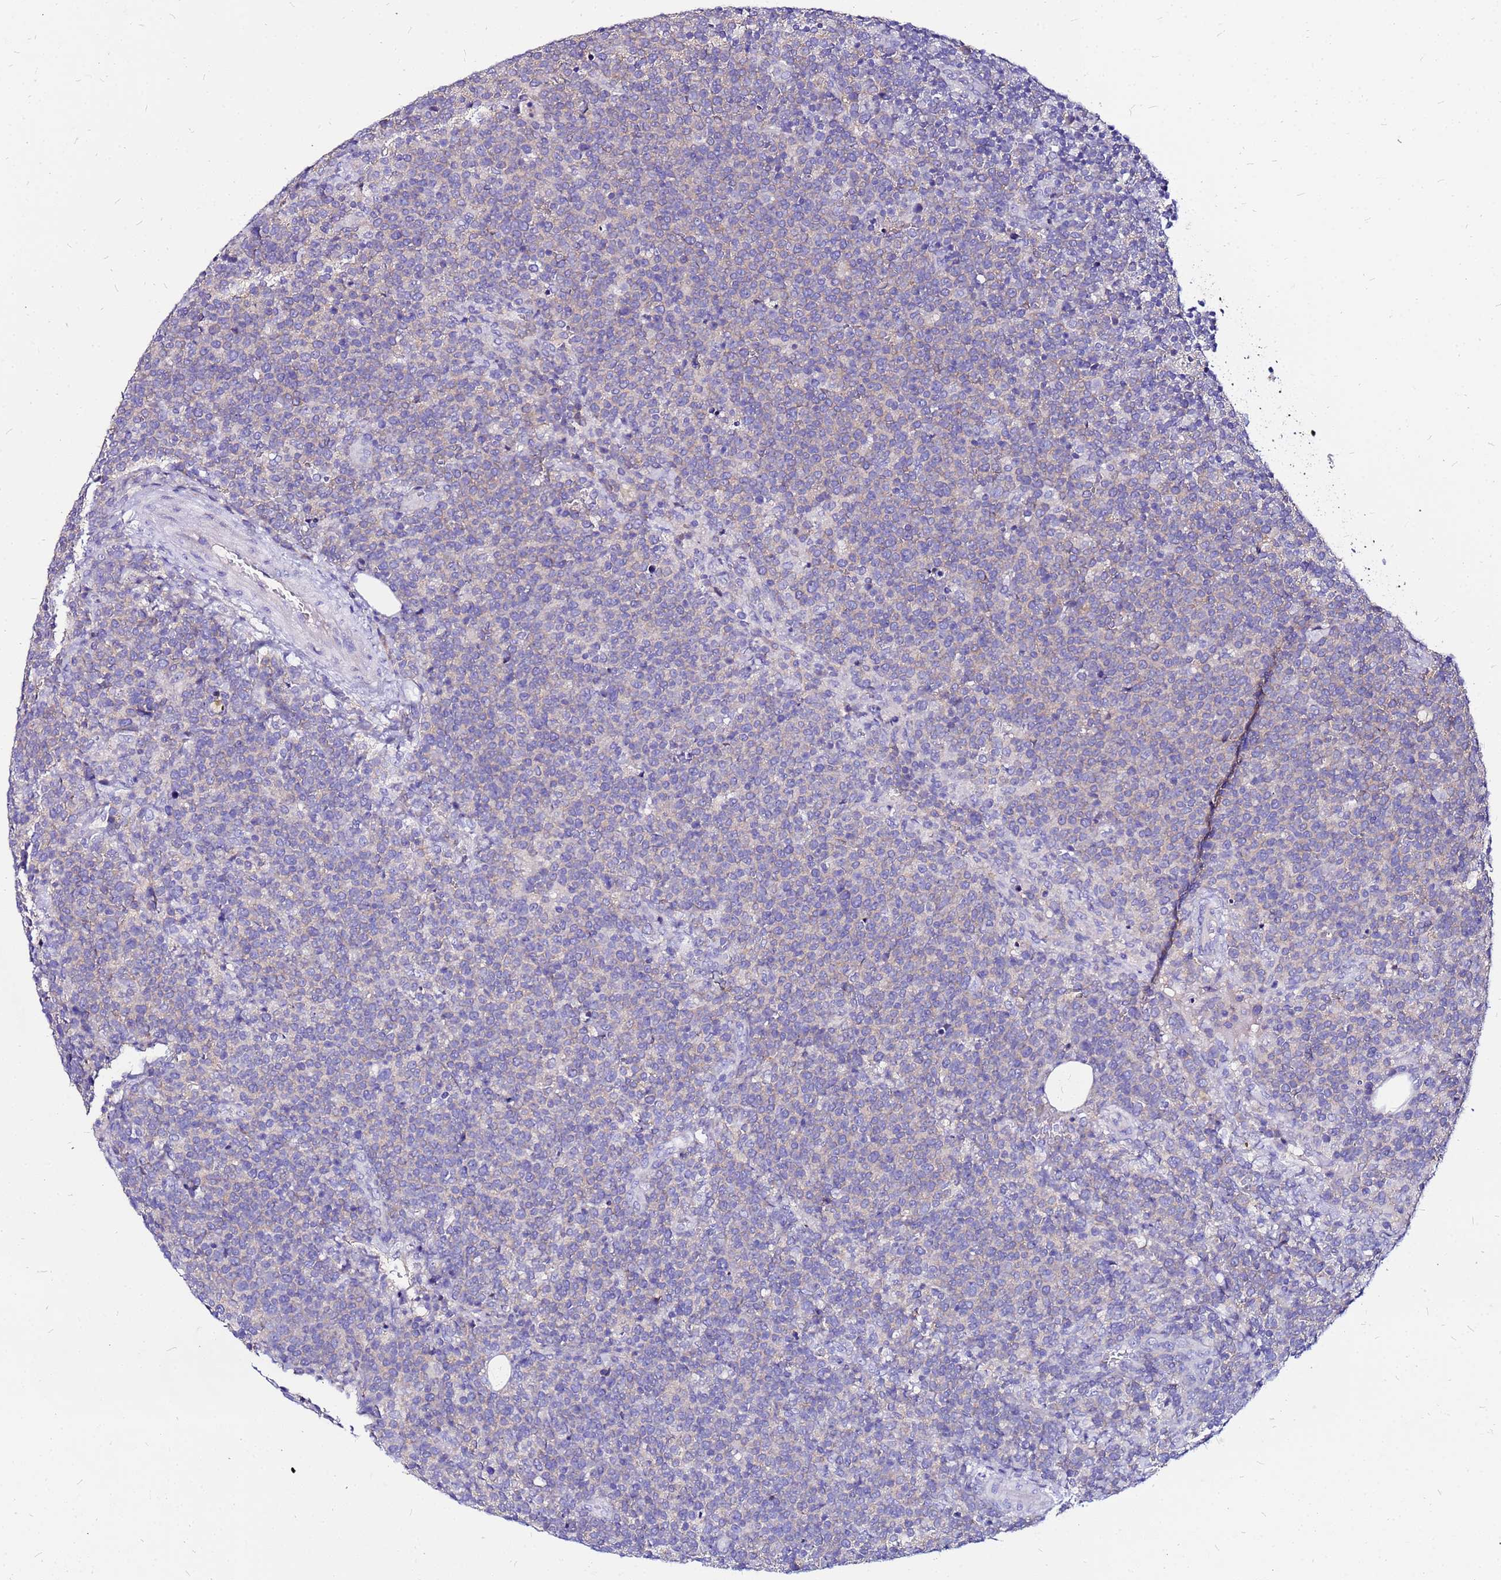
{"staining": {"intensity": "negative", "quantity": "none", "location": "none"}, "tissue": "lymphoma", "cell_type": "Tumor cells", "image_type": "cancer", "snomed": [{"axis": "morphology", "description": "Malignant lymphoma, non-Hodgkin's type, High grade"}, {"axis": "topography", "description": "Lymph node"}], "caption": "Lymphoma was stained to show a protein in brown. There is no significant staining in tumor cells.", "gene": "ARHGEF5", "patient": {"sex": "male", "age": 61}}